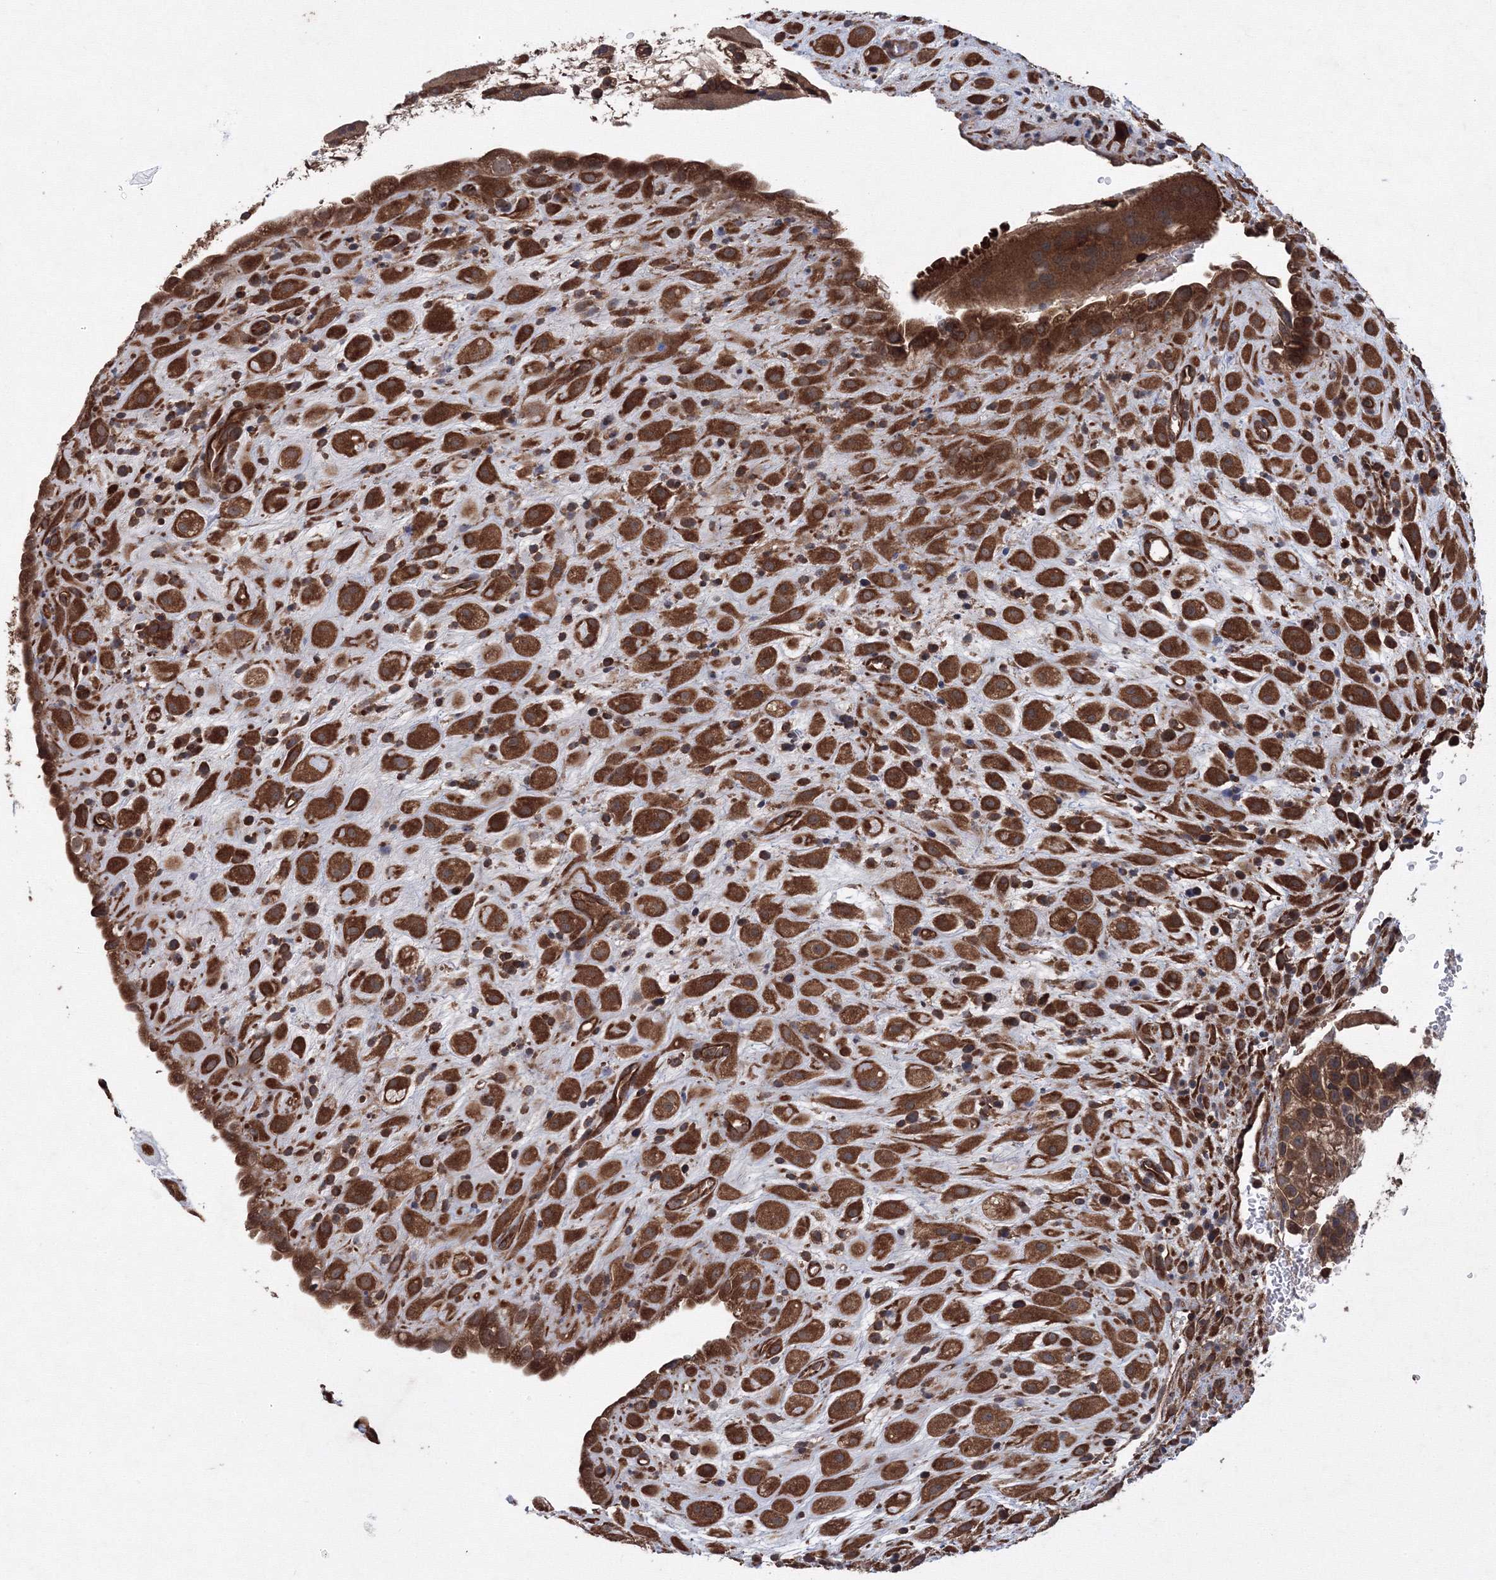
{"staining": {"intensity": "strong", "quantity": ">75%", "location": "cytoplasmic/membranous"}, "tissue": "placenta", "cell_type": "Decidual cells", "image_type": "normal", "snomed": [{"axis": "morphology", "description": "Normal tissue, NOS"}, {"axis": "topography", "description": "Placenta"}], "caption": "Protein staining shows strong cytoplasmic/membranous staining in approximately >75% of decidual cells in unremarkable placenta.", "gene": "ATG3", "patient": {"sex": "female", "age": 35}}